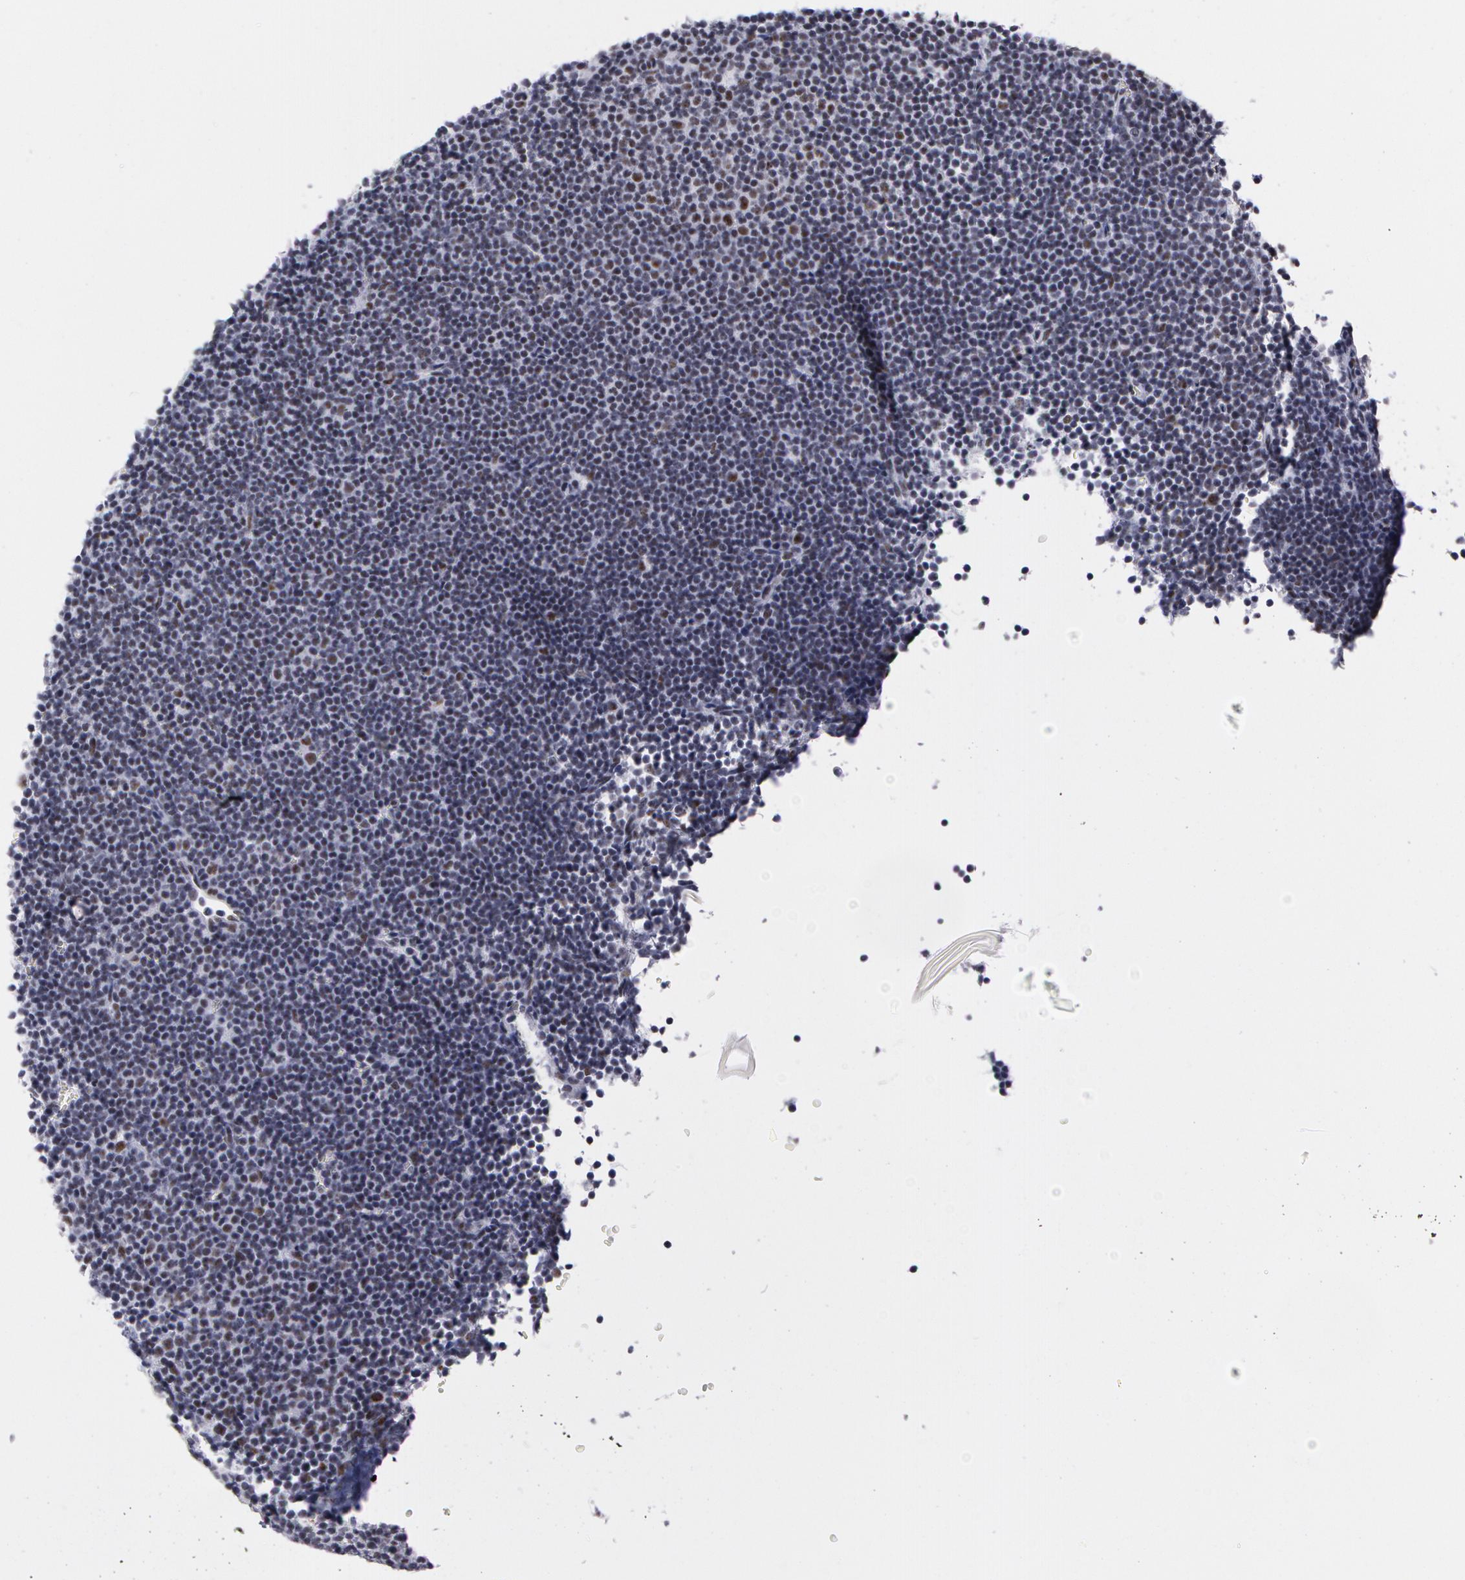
{"staining": {"intensity": "weak", "quantity": "<25%", "location": "nuclear"}, "tissue": "lymphoma", "cell_type": "Tumor cells", "image_type": "cancer", "snomed": [{"axis": "morphology", "description": "Malignant lymphoma, non-Hodgkin's type, Low grade"}, {"axis": "topography", "description": "Lymph node"}], "caption": "Immunohistochemistry (IHC) of lymphoma shows no expression in tumor cells.", "gene": "PNN", "patient": {"sex": "female", "age": 69}}